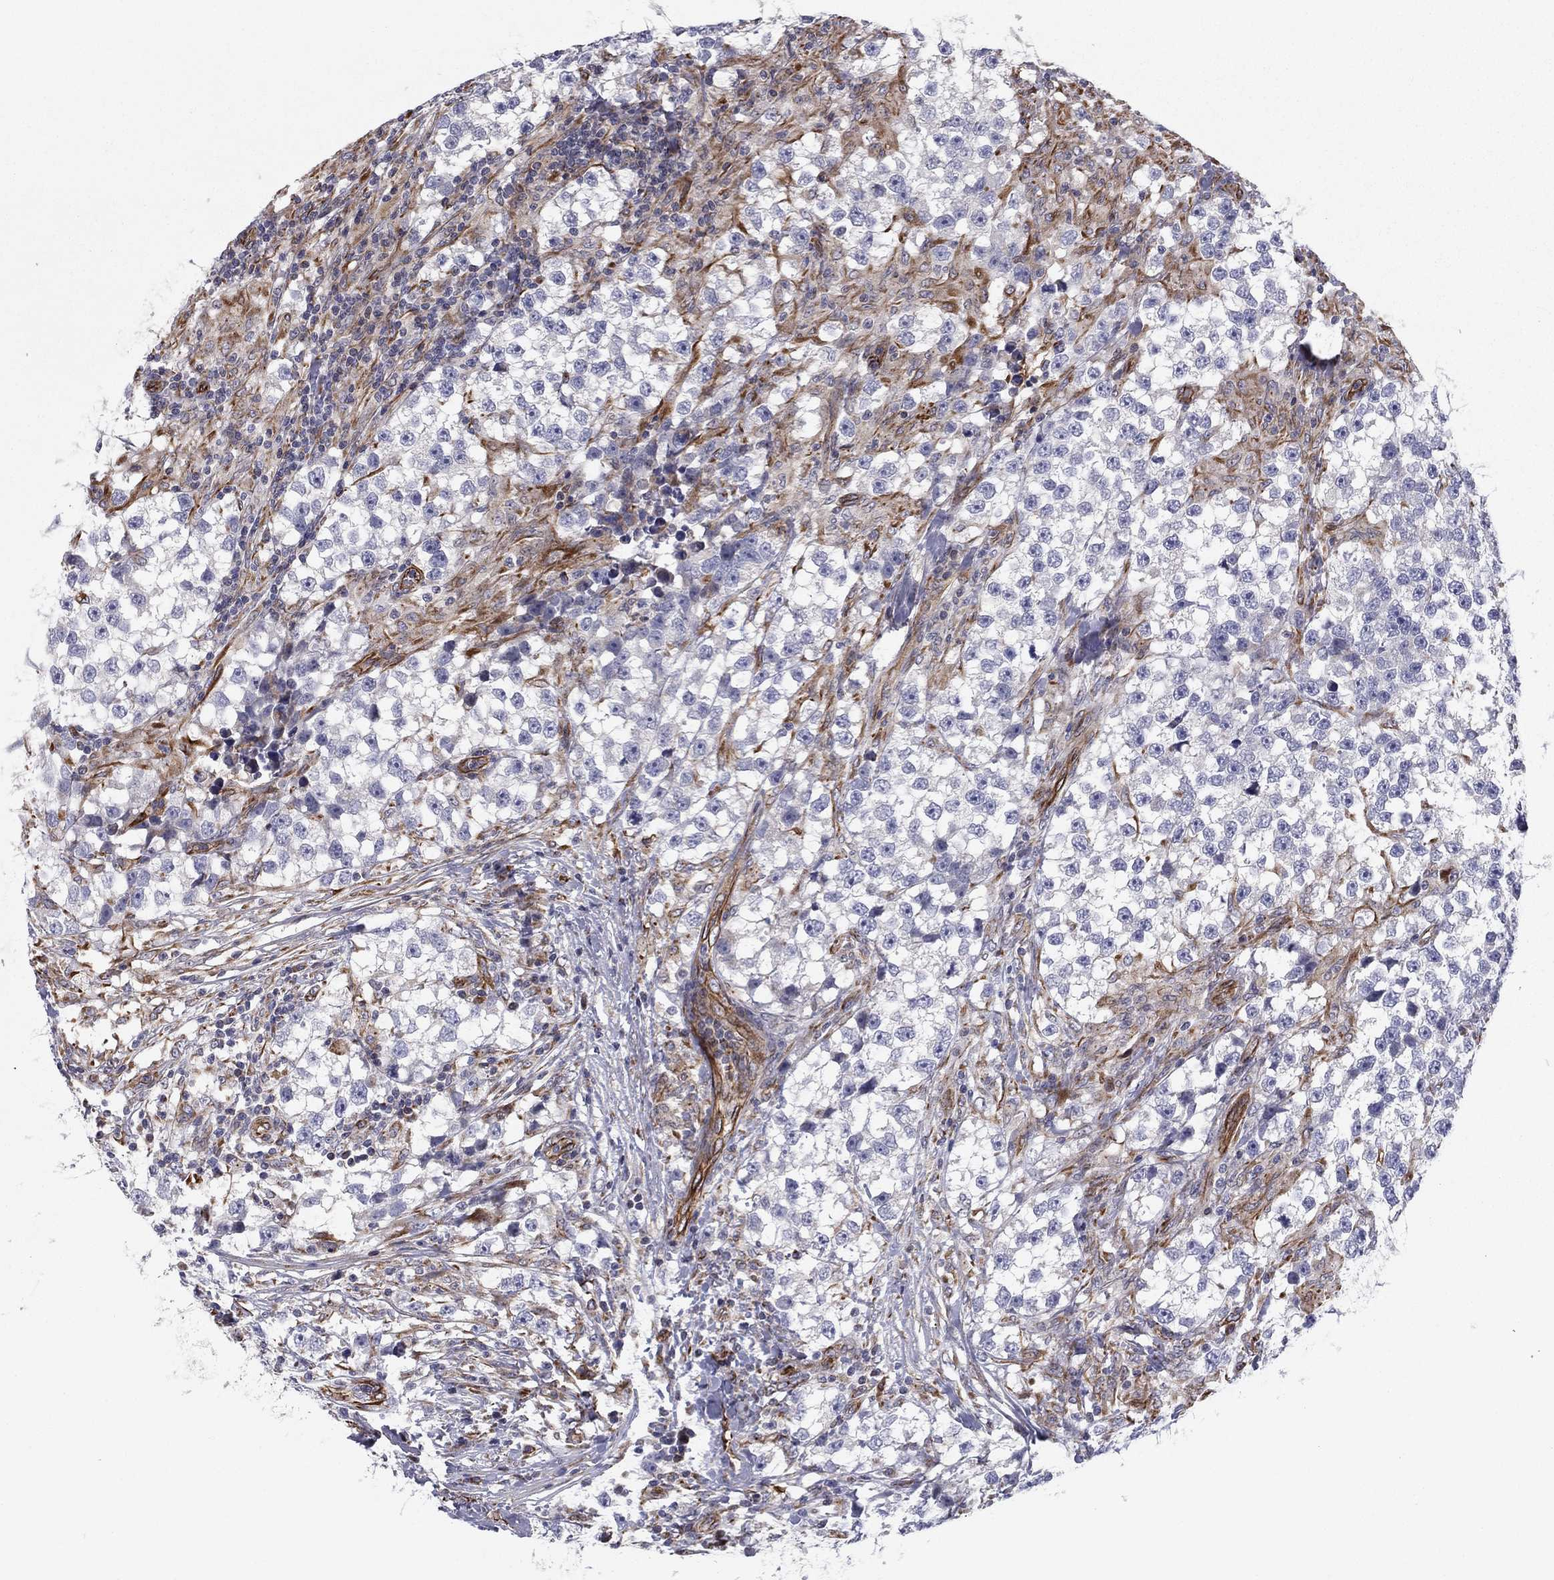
{"staining": {"intensity": "negative", "quantity": "none", "location": "none"}, "tissue": "testis cancer", "cell_type": "Tumor cells", "image_type": "cancer", "snomed": [{"axis": "morphology", "description": "Seminoma, NOS"}, {"axis": "topography", "description": "Testis"}], "caption": "Human testis cancer (seminoma) stained for a protein using immunohistochemistry exhibits no expression in tumor cells.", "gene": "CLSTN1", "patient": {"sex": "male", "age": 46}}